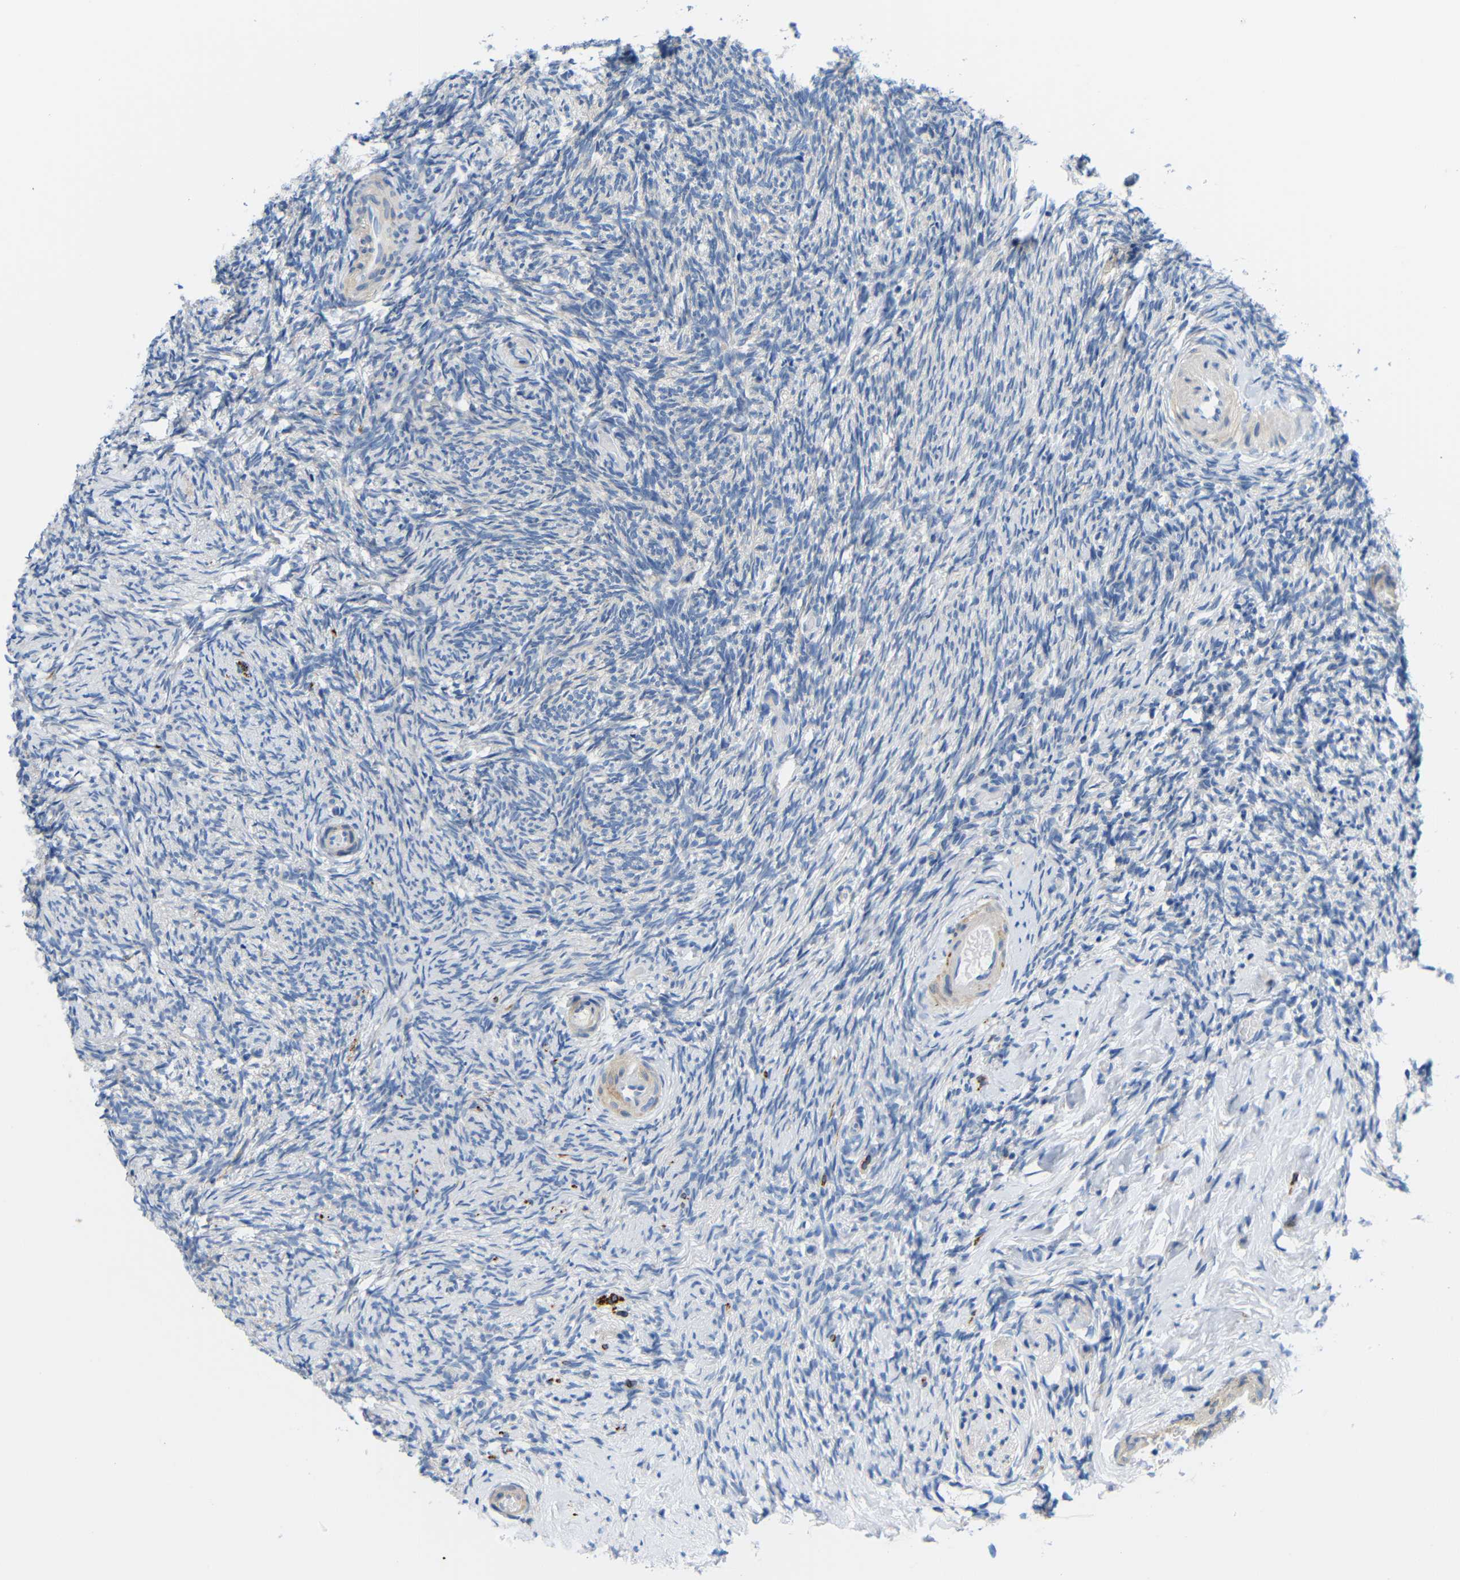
{"staining": {"intensity": "negative", "quantity": "none", "location": "none"}, "tissue": "ovary", "cell_type": "Ovarian stroma cells", "image_type": "normal", "snomed": [{"axis": "morphology", "description": "Normal tissue, NOS"}, {"axis": "topography", "description": "Ovary"}], "caption": "IHC histopathology image of benign ovary stained for a protein (brown), which displays no expression in ovarian stroma cells. (DAB immunohistochemistry with hematoxylin counter stain).", "gene": "NEGR1", "patient": {"sex": "female", "age": 60}}